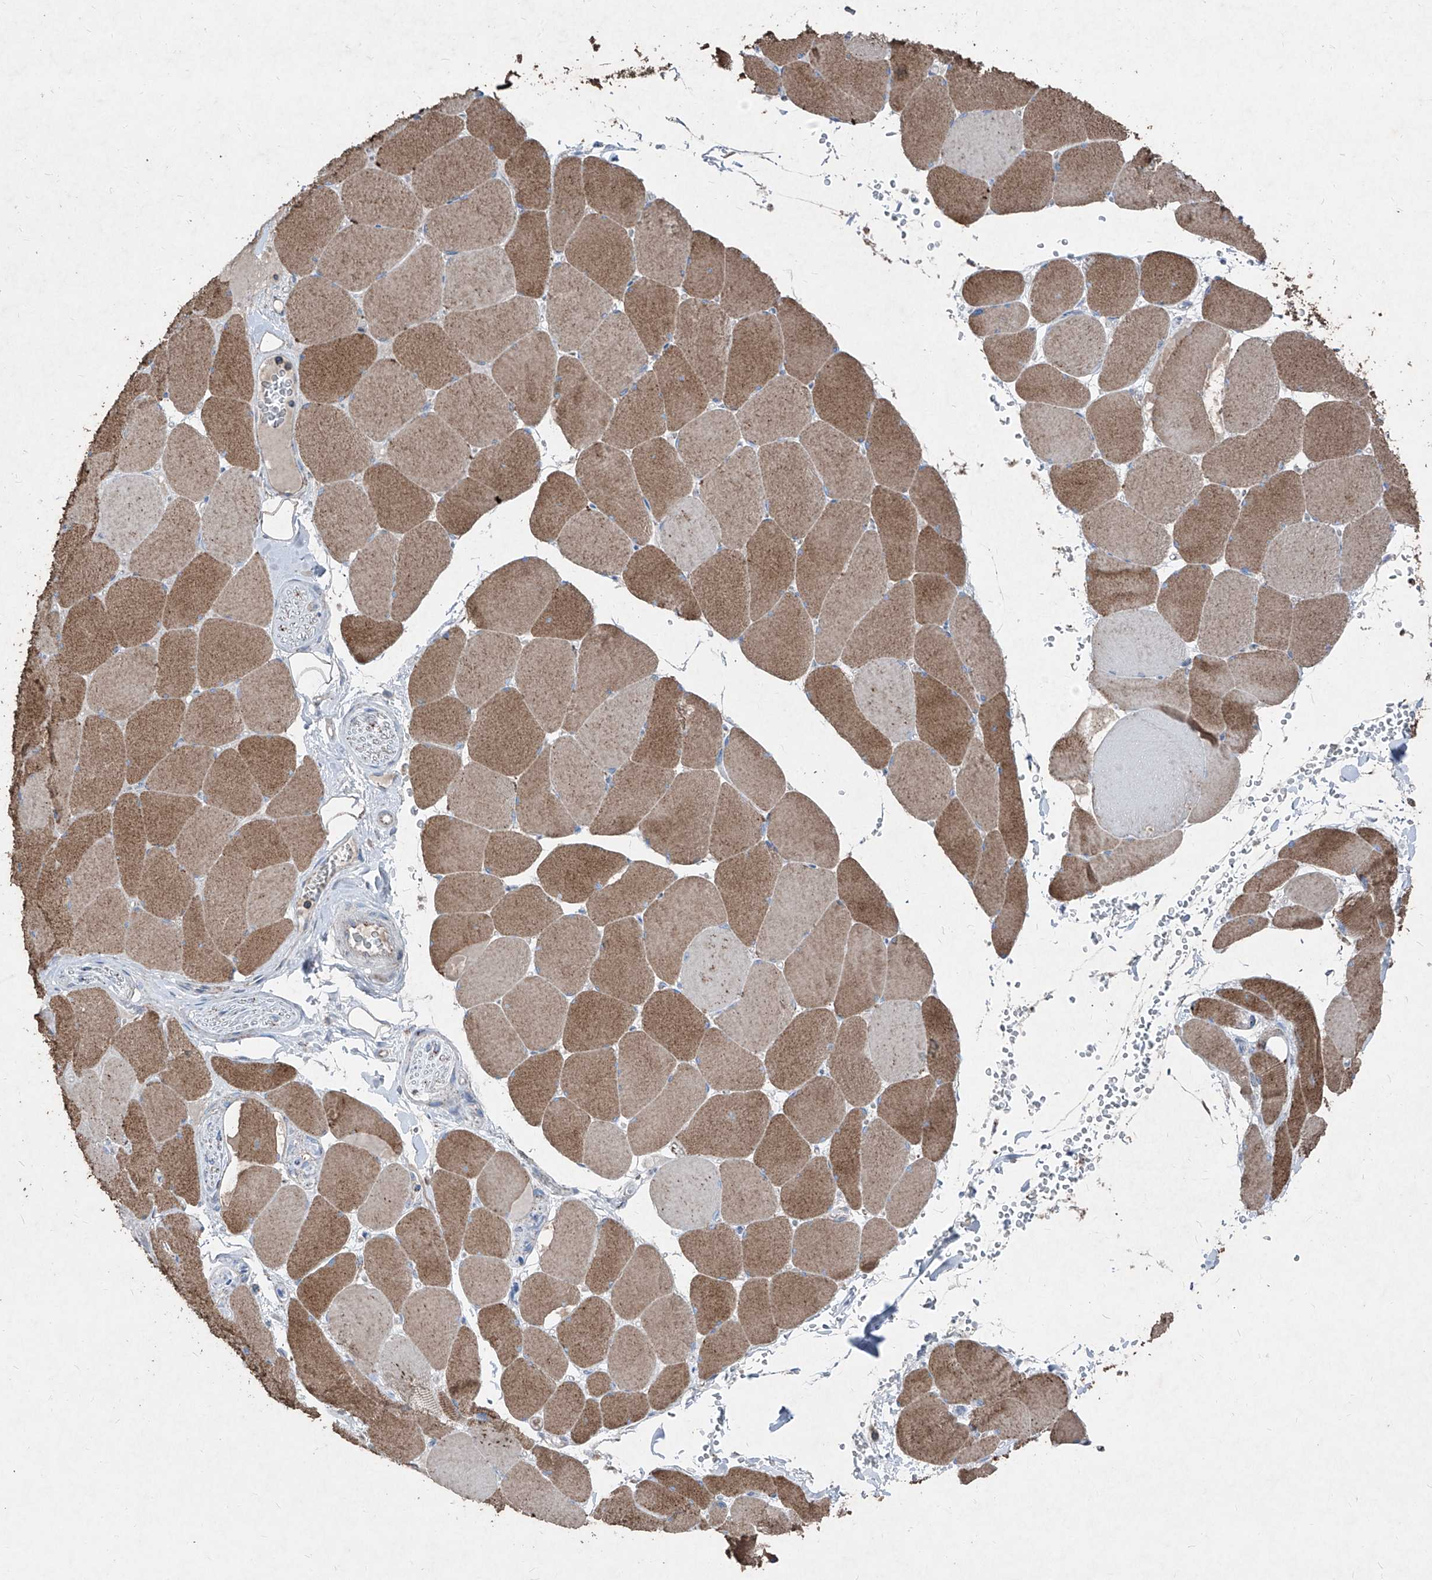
{"staining": {"intensity": "moderate", "quantity": ">75%", "location": "cytoplasmic/membranous"}, "tissue": "skeletal muscle", "cell_type": "Myocytes", "image_type": "normal", "snomed": [{"axis": "morphology", "description": "Normal tissue, NOS"}, {"axis": "topography", "description": "Skeletal muscle"}, {"axis": "topography", "description": "Head-Neck"}], "caption": "A brown stain shows moderate cytoplasmic/membranous positivity of a protein in myocytes of benign human skeletal muscle. Using DAB (3,3'-diaminobenzidine) (brown) and hematoxylin (blue) stains, captured at high magnification using brightfield microscopy.", "gene": "ABCD3", "patient": {"sex": "male", "age": 66}}